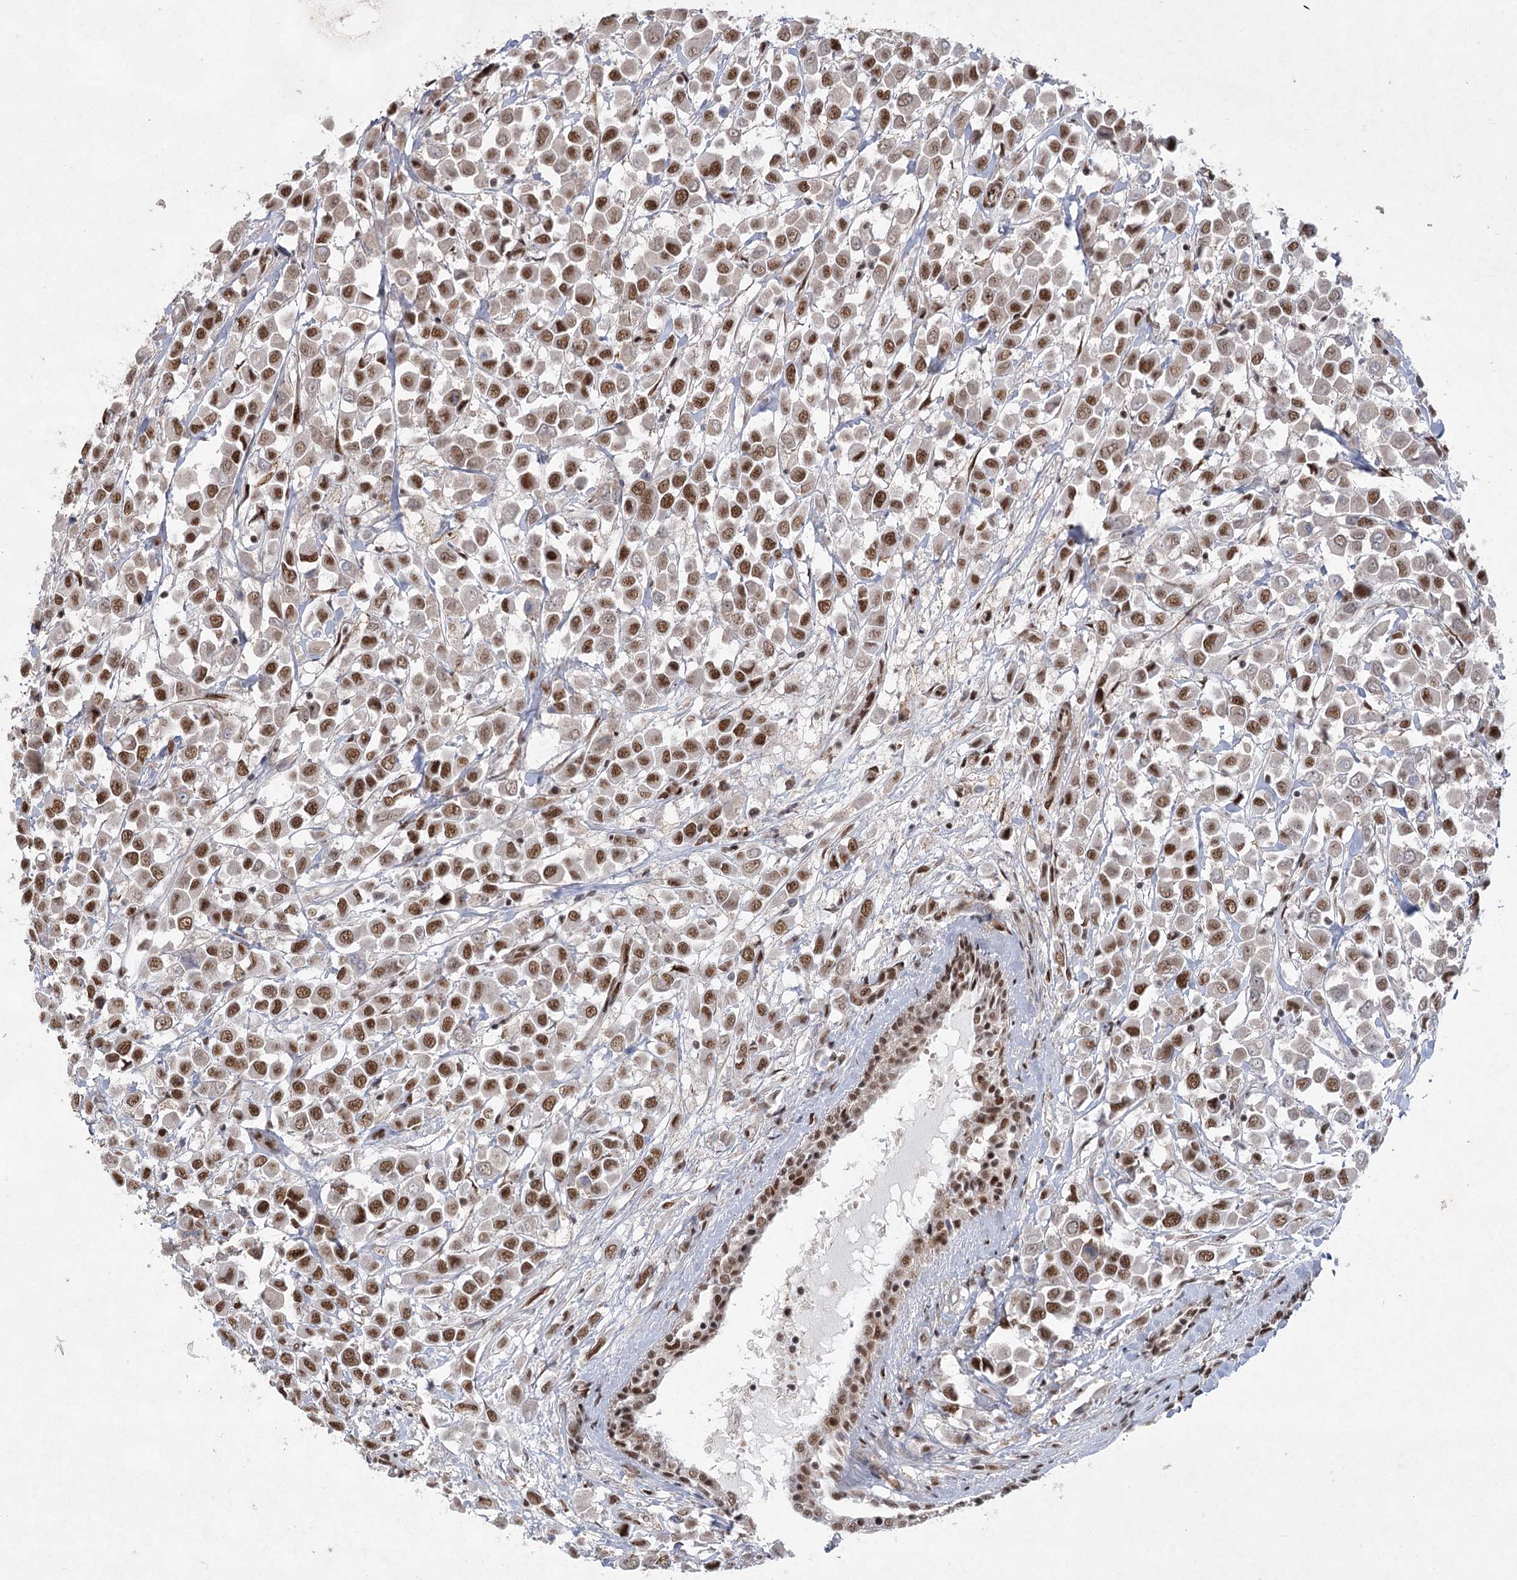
{"staining": {"intensity": "moderate", "quantity": ">75%", "location": "nuclear"}, "tissue": "breast cancer", "cell_type": "Tumor cells", "image_type": "cancer", "snomed": [{"axis": "morphology", "description": "Duct carcinoma"}, {"axis": "topography", "description": "Breast"}], "caption": "Tumor cells demonstrate medium levels of moderate nuclear staining in about >75% of cells in human breast intraductal carcinoma. (DAB = brown stain, brightfield microscopy at high magnification).", "gene": "ZCCHC8", "patient": {"sex": "female", "age": 61}}